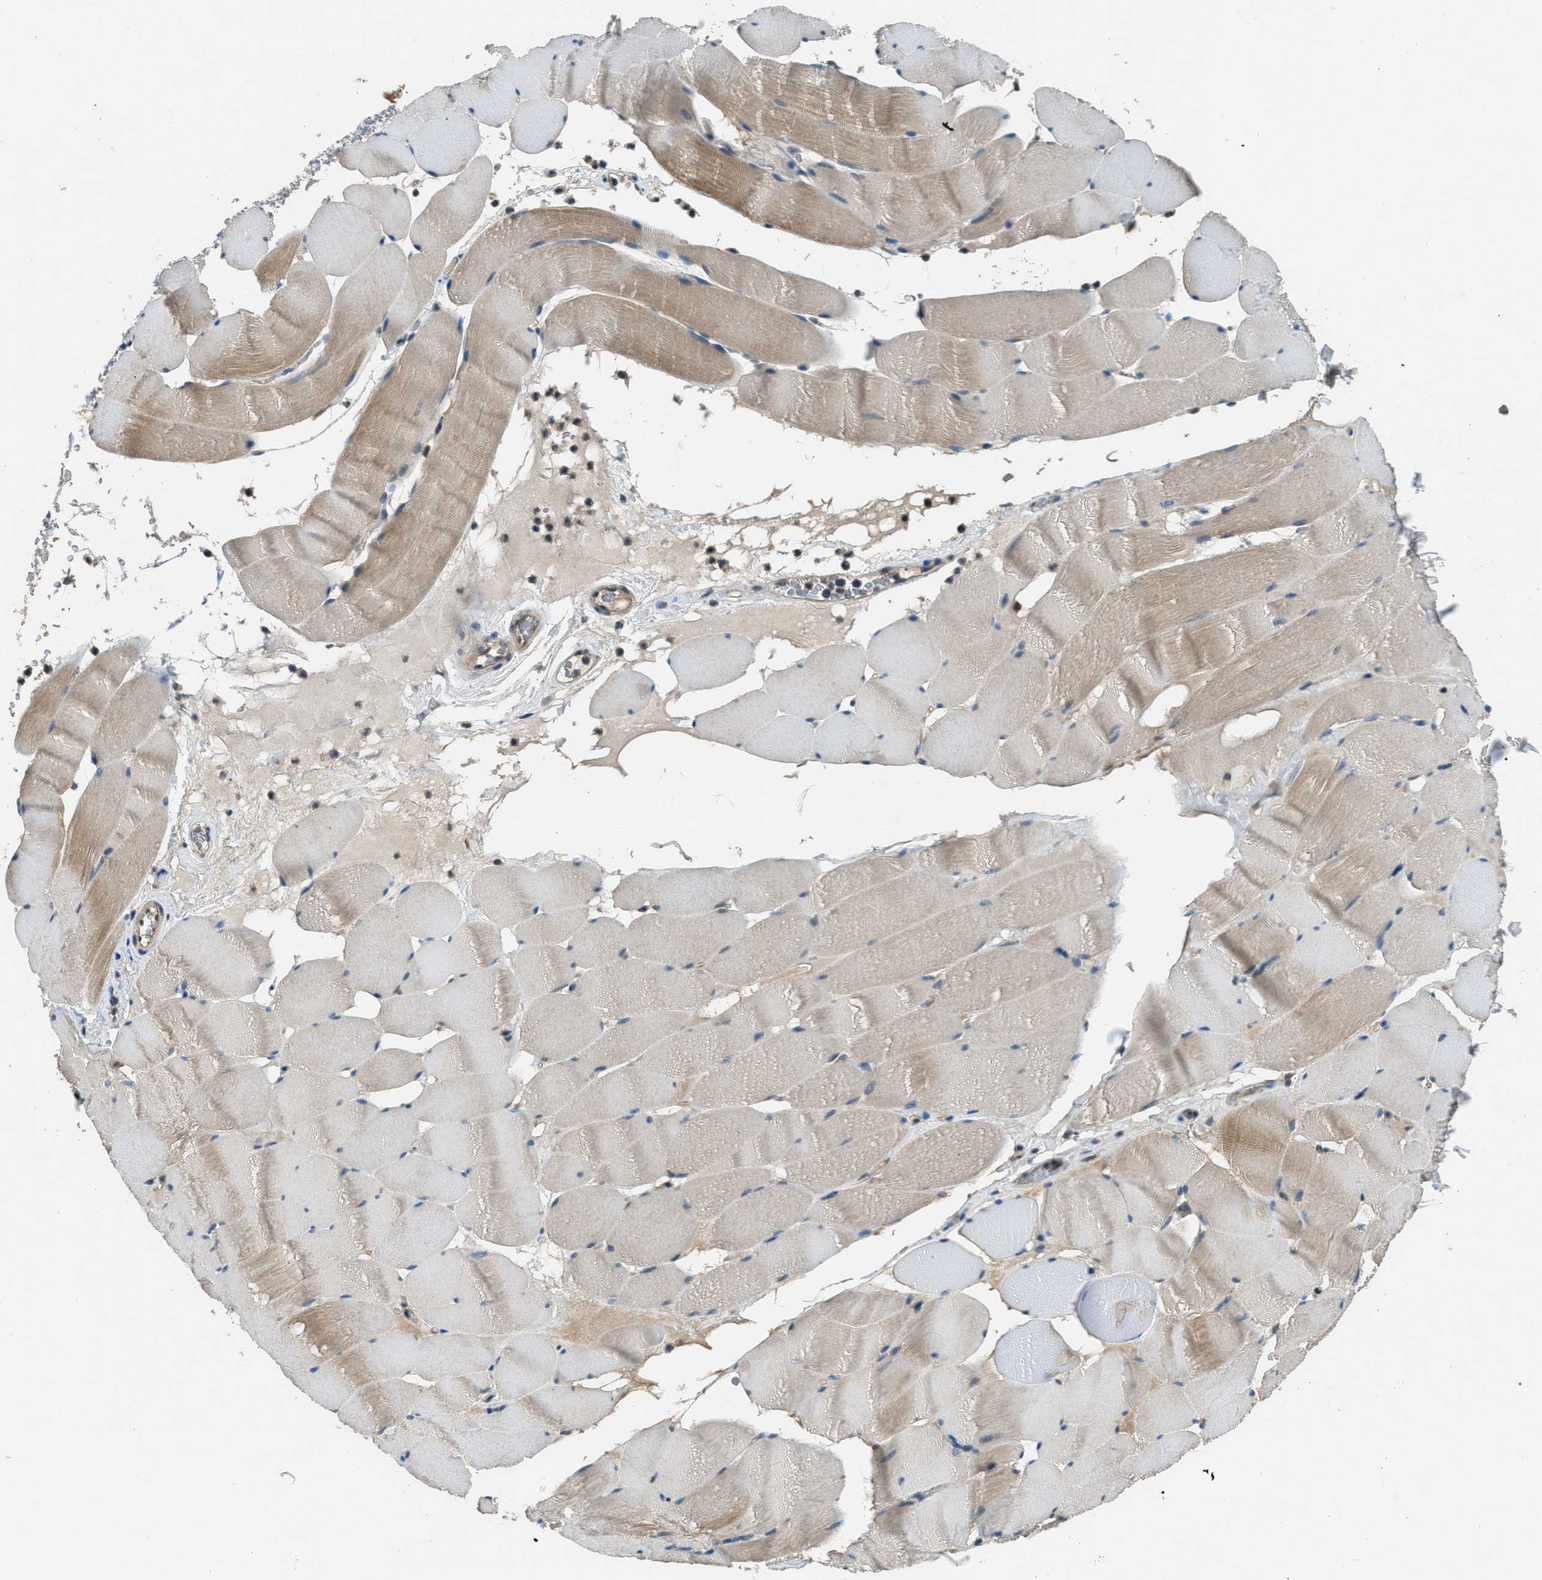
{"staining": {"intensity": "moderate", "quantity": ">75%", "location": "cytoplasmic/membranous"}, "tissue": "skeletal muscle", "cell_type": "Myocytes", "image_type": "normal", "snomed": [{"axis": "morphology", "description": "Normal tissue, NOS"}, {"axis": "topography", "description": "Skeletal muscle"}], "caption": "High-power microscopy captured an immunohistochemistry (IHC) micrograph of benign skeletal muscle, revealing moderate cytoplasmic/membranous staining in about >75% of myocytes. Using DAB (brown) and hematoxylin (blue) stains, captured at high magnification using brightfield microscopy.", "gene": "DUSP6", "patient": {"sex": "male", "age": 62}}